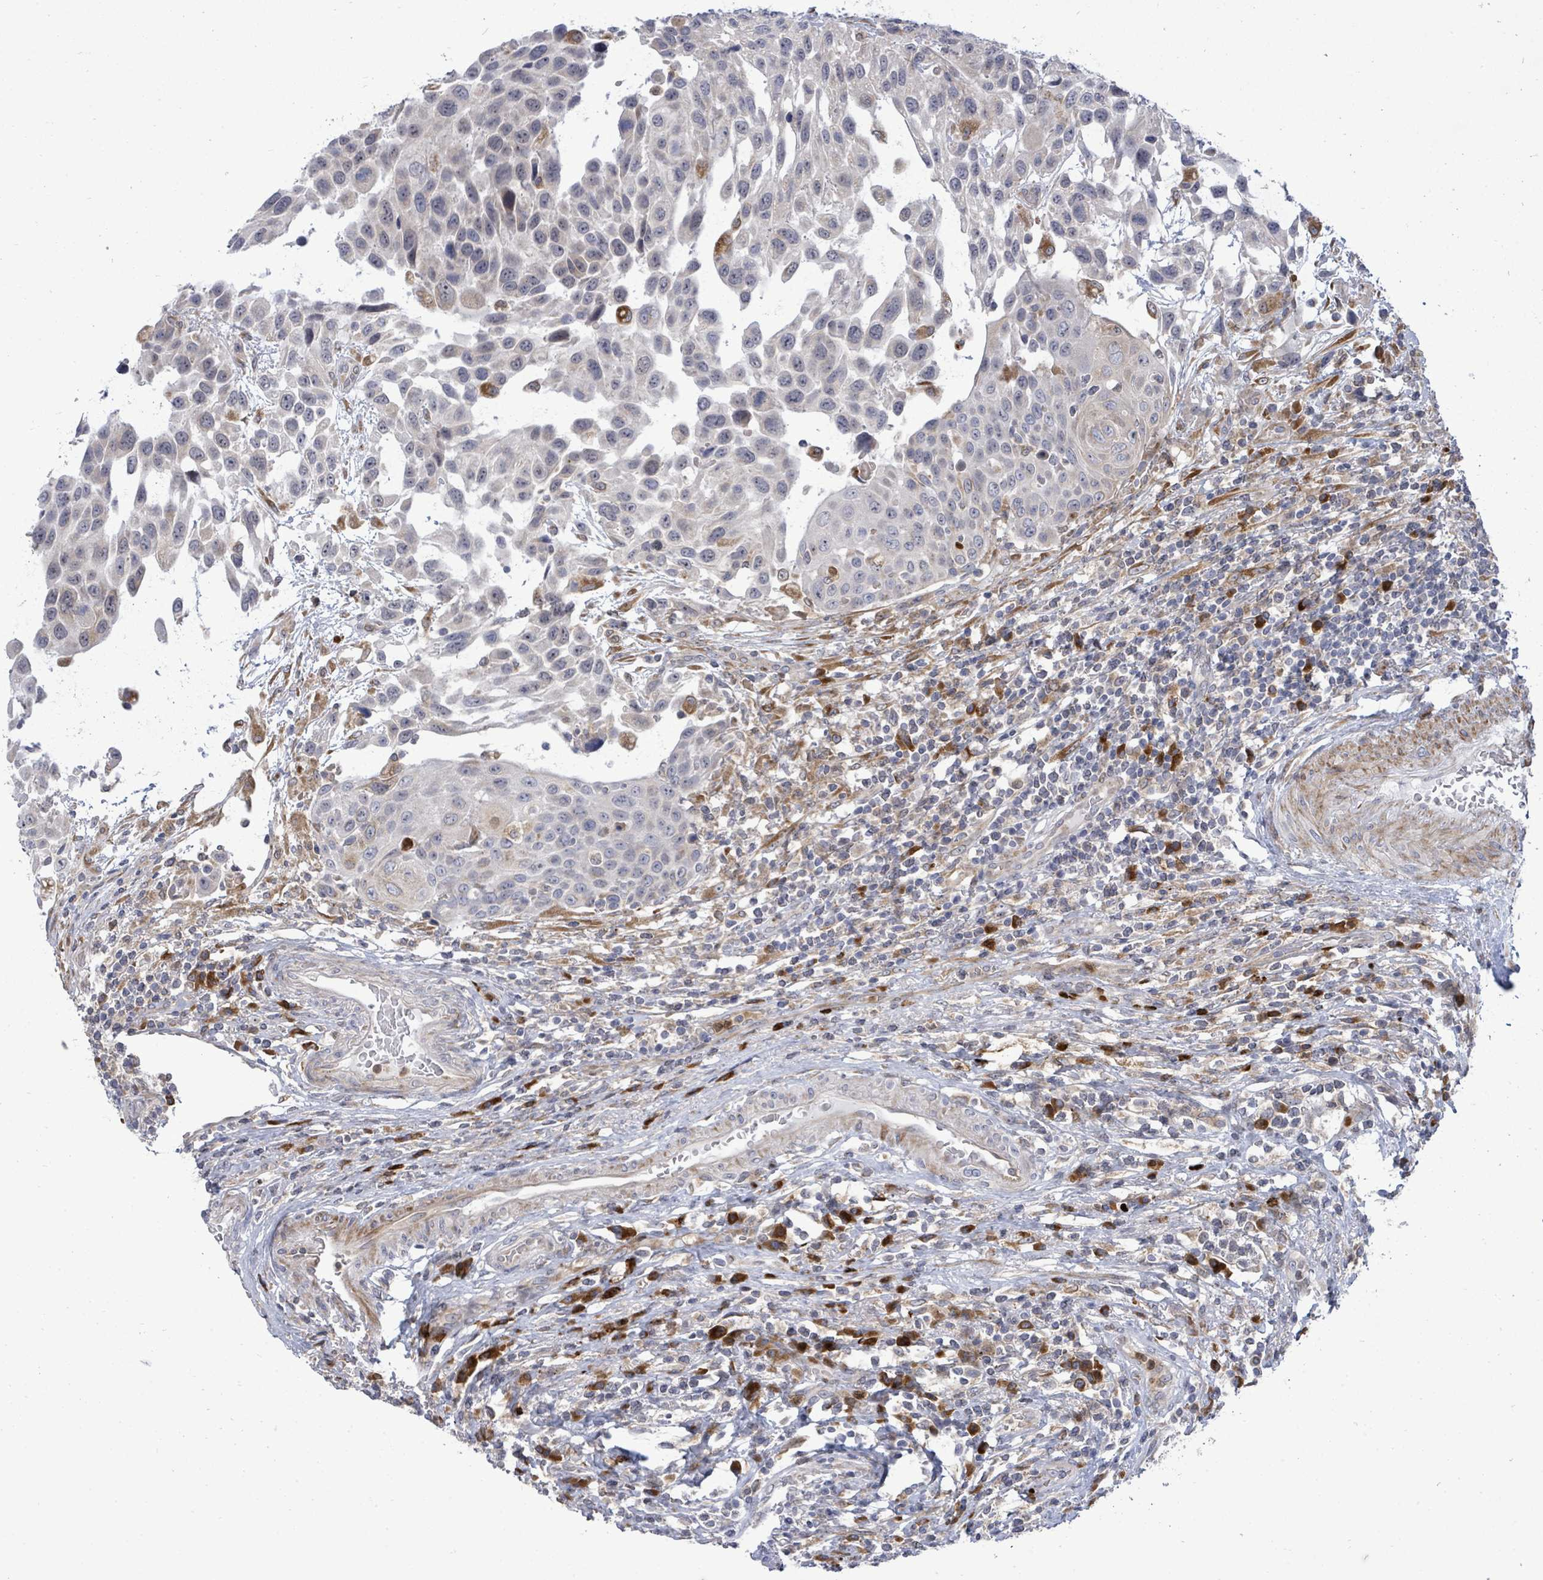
{"staining": {"intensity": "moderate", "quantity": "<25%", "location": "cytoplasmic/membranous"}, "tissue": "urothelial cancer", "cell_type": "Tumor cells", "image_type": "cancer", "snomed": [{"axis": "morphology", "description": "Urothelial carcinoma, High grade"}, {"axis": "topography", "description": "Urinary bladder"}], "caption": "This micrograph reveals IHC staining of urothelial cancer, with low moderate cytoplasmic/membranous expression in approximately <25% of tumor cells.", "gene": "SAR1A", "patient": {"sex": "female", "age": 70}}